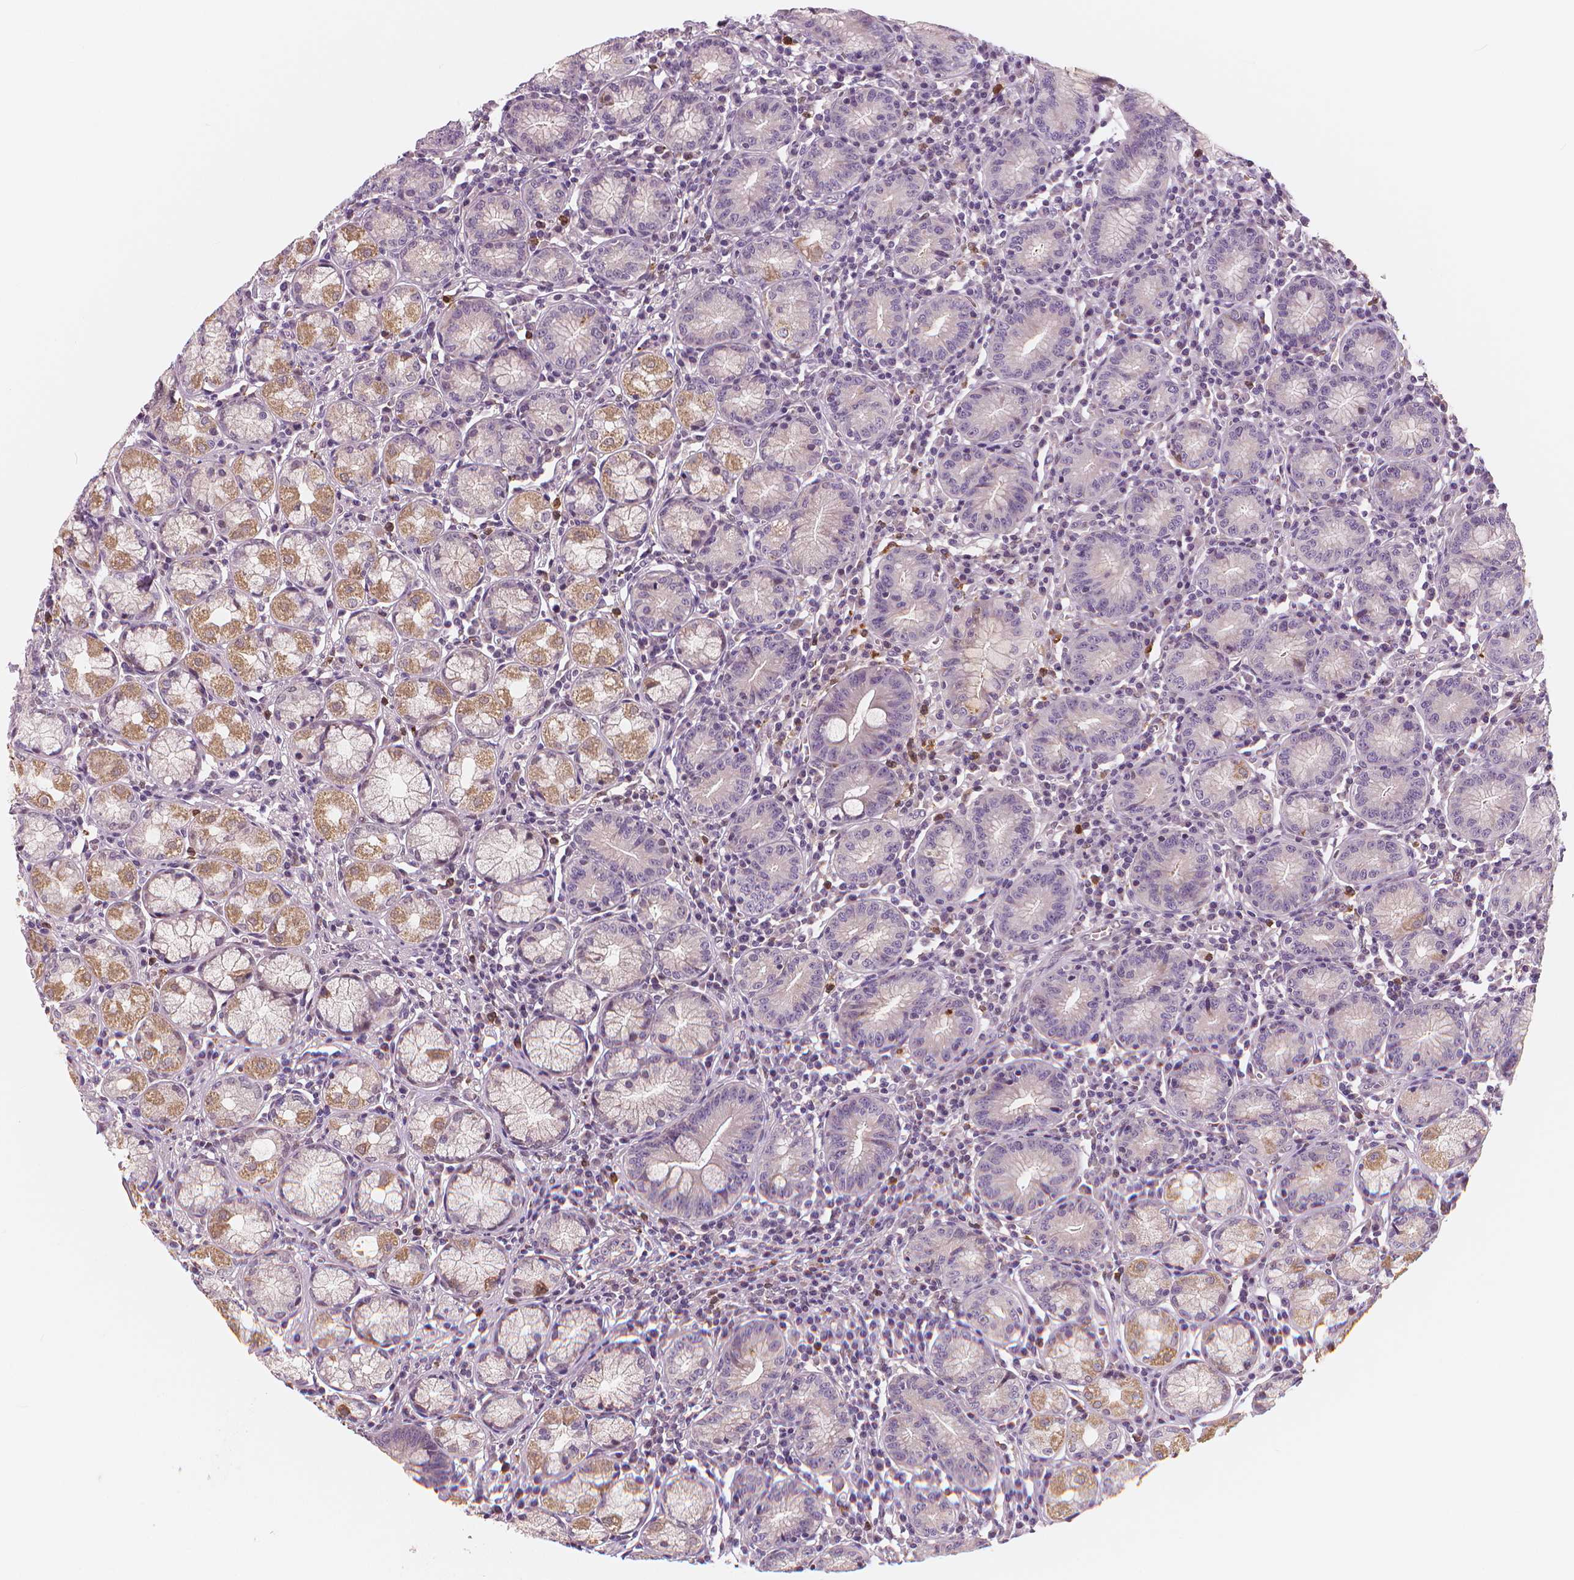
{"staining": {"intensity": "moderate", "quantity": "25%-75%", "location": "cytoplasmic/membranous"}, "tissue": "stomach", "cell_type": "Glandular cells", "image_type": "normal", "snomed": [{"axis": "morphology", "description": "Normal tissue, NOS"}, {"axis": "topography", "description": "Stomach"}], "caption": "High-magnification brightfield microscopy of unremarkable stomach stained with DAB (brown) and counterstained with hematoxylin (blue). glandular cells exhibit moderate cytoplasmic/membranous positivity is present in approximately25%-75% of cells. (DAB = brown stain, brightfield microscopy at high magnification).", "gene": "RNASE7", "patient": {"sex": "male", "age": 55}}